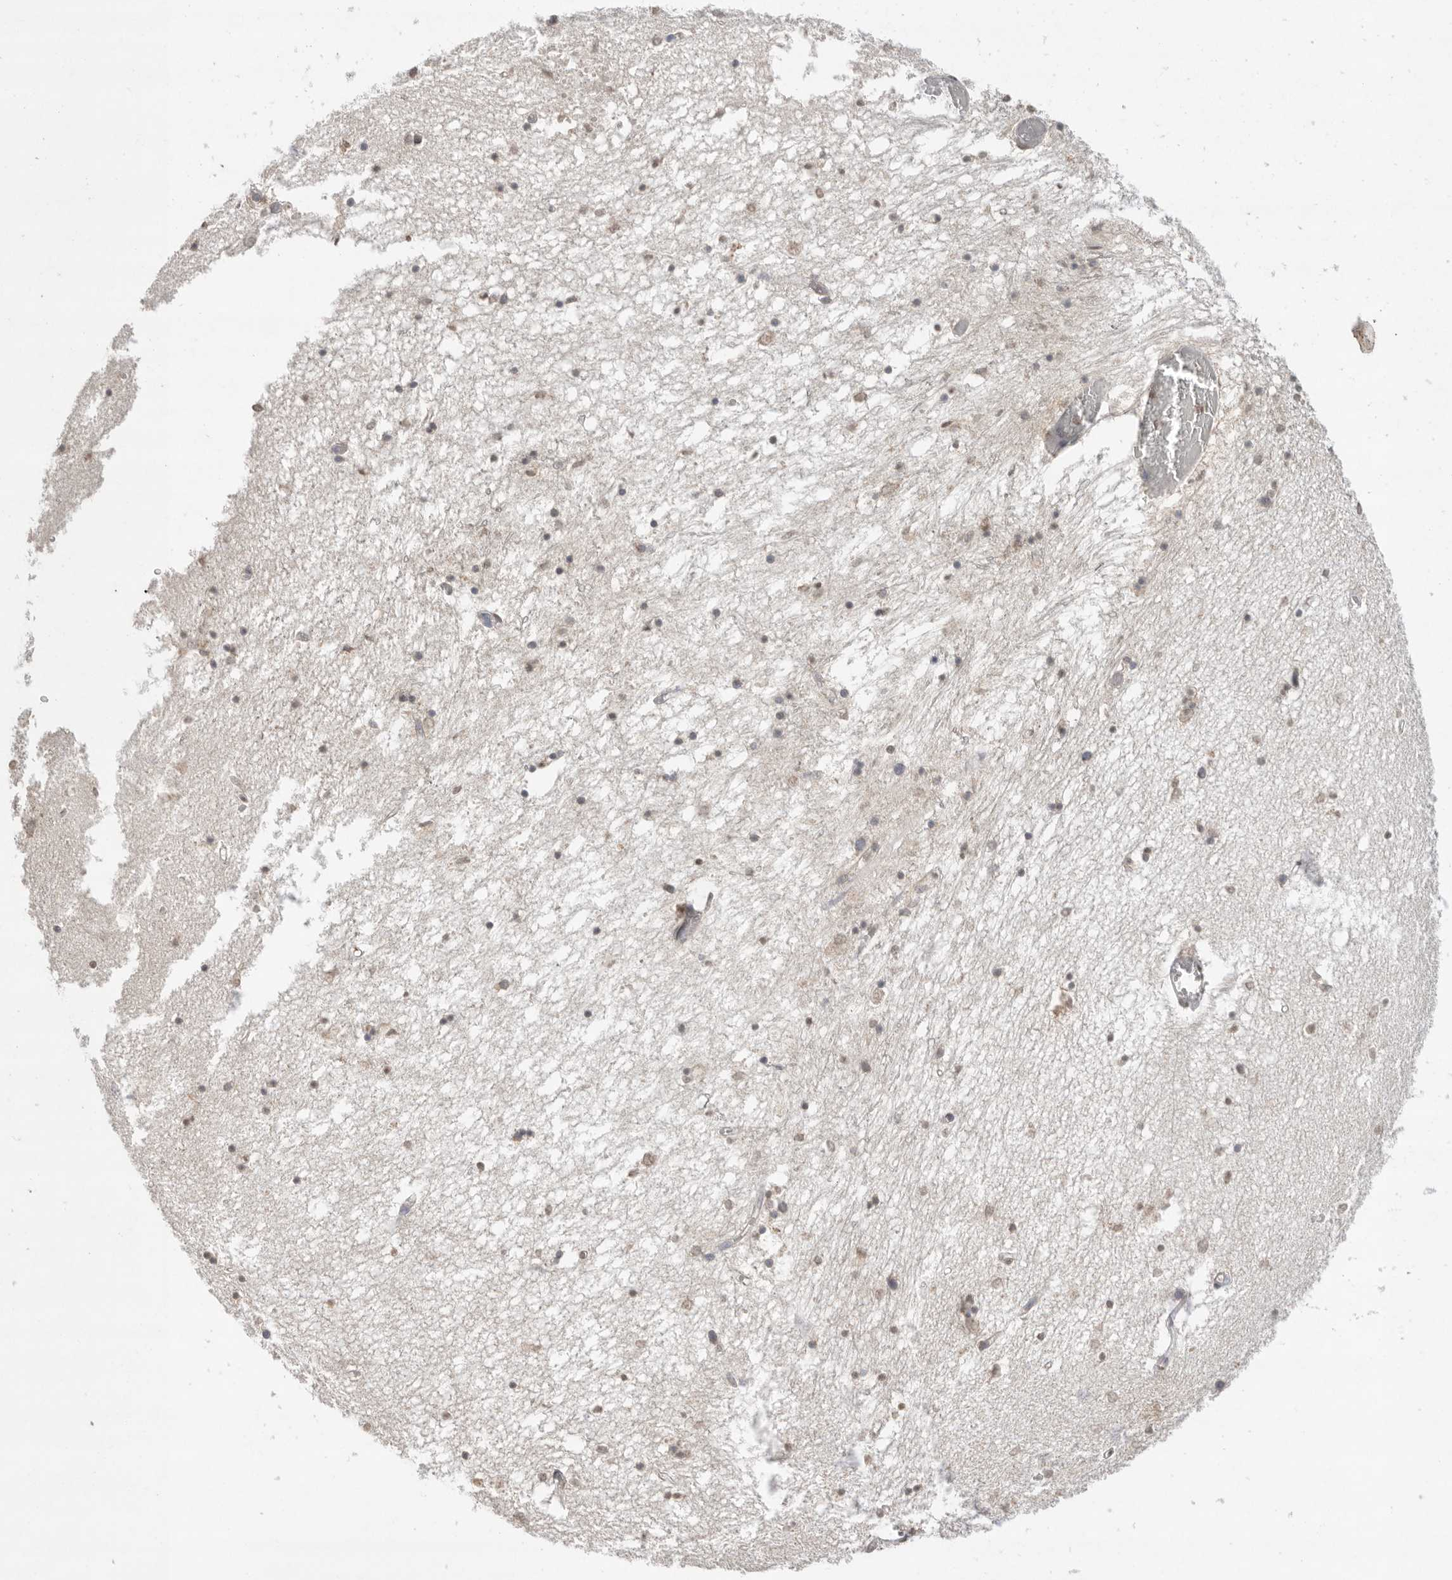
{"staining": {"intensity": "weak", "quantity": "<25%", "location": "cytoplasmic/membranous"}, "tissue": "hippocampus", "cell_type": "Glial cells", "image_type": "normal", "snomed": [{"axis": "morphology", "description": "Normal tissue, NOS"}, {"axis": "topography", "description": "Hippocampus"}], "caption": "This is an IHC micrograph of benign human hippocampus. There is no expression in glial cells.", "gene": "KLK5", "patient": {"sex": "male", "age": 70}}